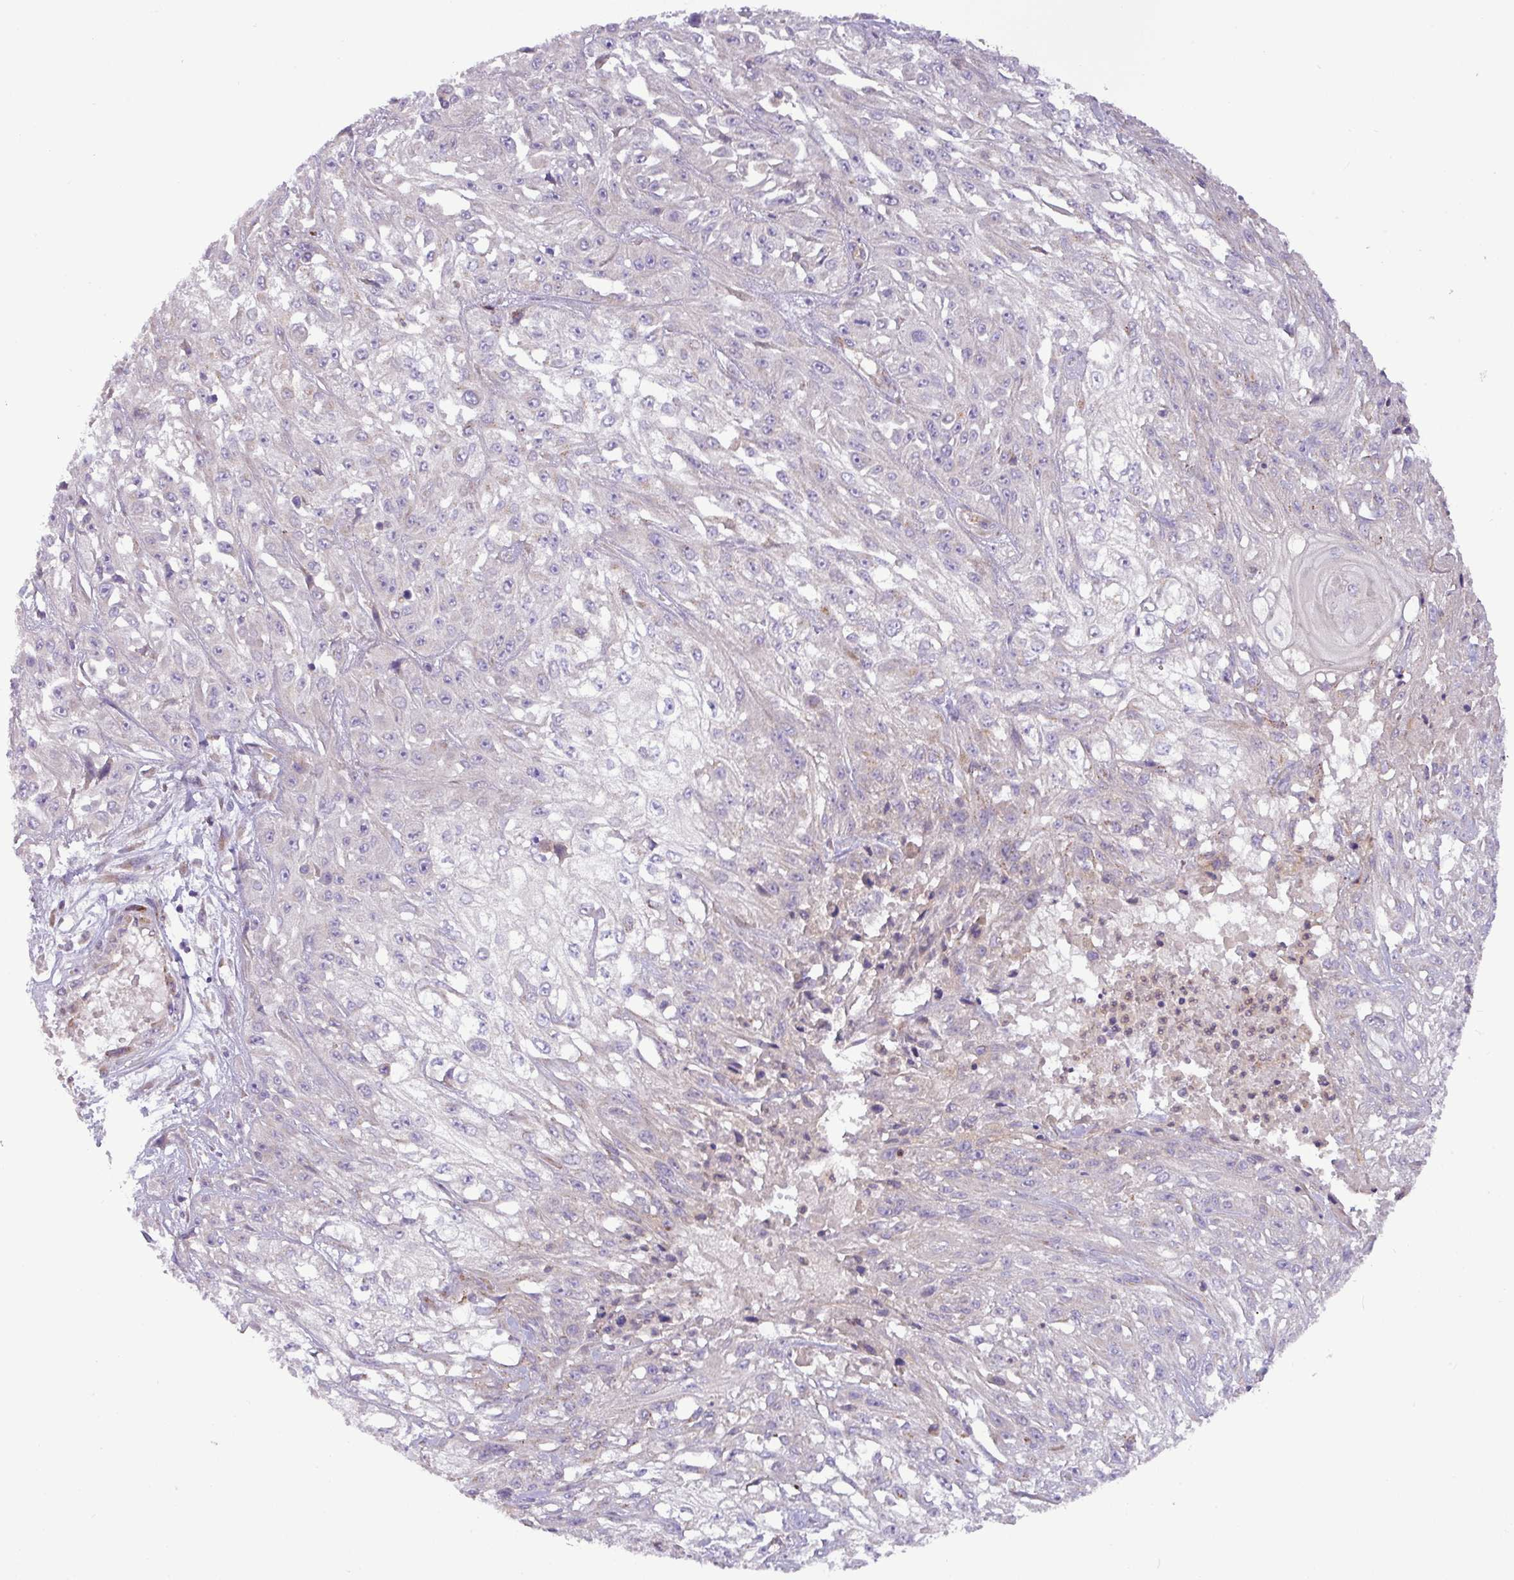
{"staining": {"intensity": "negative", "quantity": "none", "location": "none"}, "tissue": "skin cancer", "cell_type": "Tumor cells", "image_type": "cancer", "snomed": [{"axis": "morphology", "description": "Squamous cell carcinoma, NOS"}, {"axis": "morphology", "description": "Squamous cell carcinoma, metastatic, NOS"}, {"axis": "topography", "description": "Skin"}, {"axis": "topography", "description": "Lymph node"}], "caption": "Skin cancer was stained to show a protein in brown. There is no significant positivity in tumor cells.", "gene": "RAB19", "patient": {"sex": "male", "age": 75}}